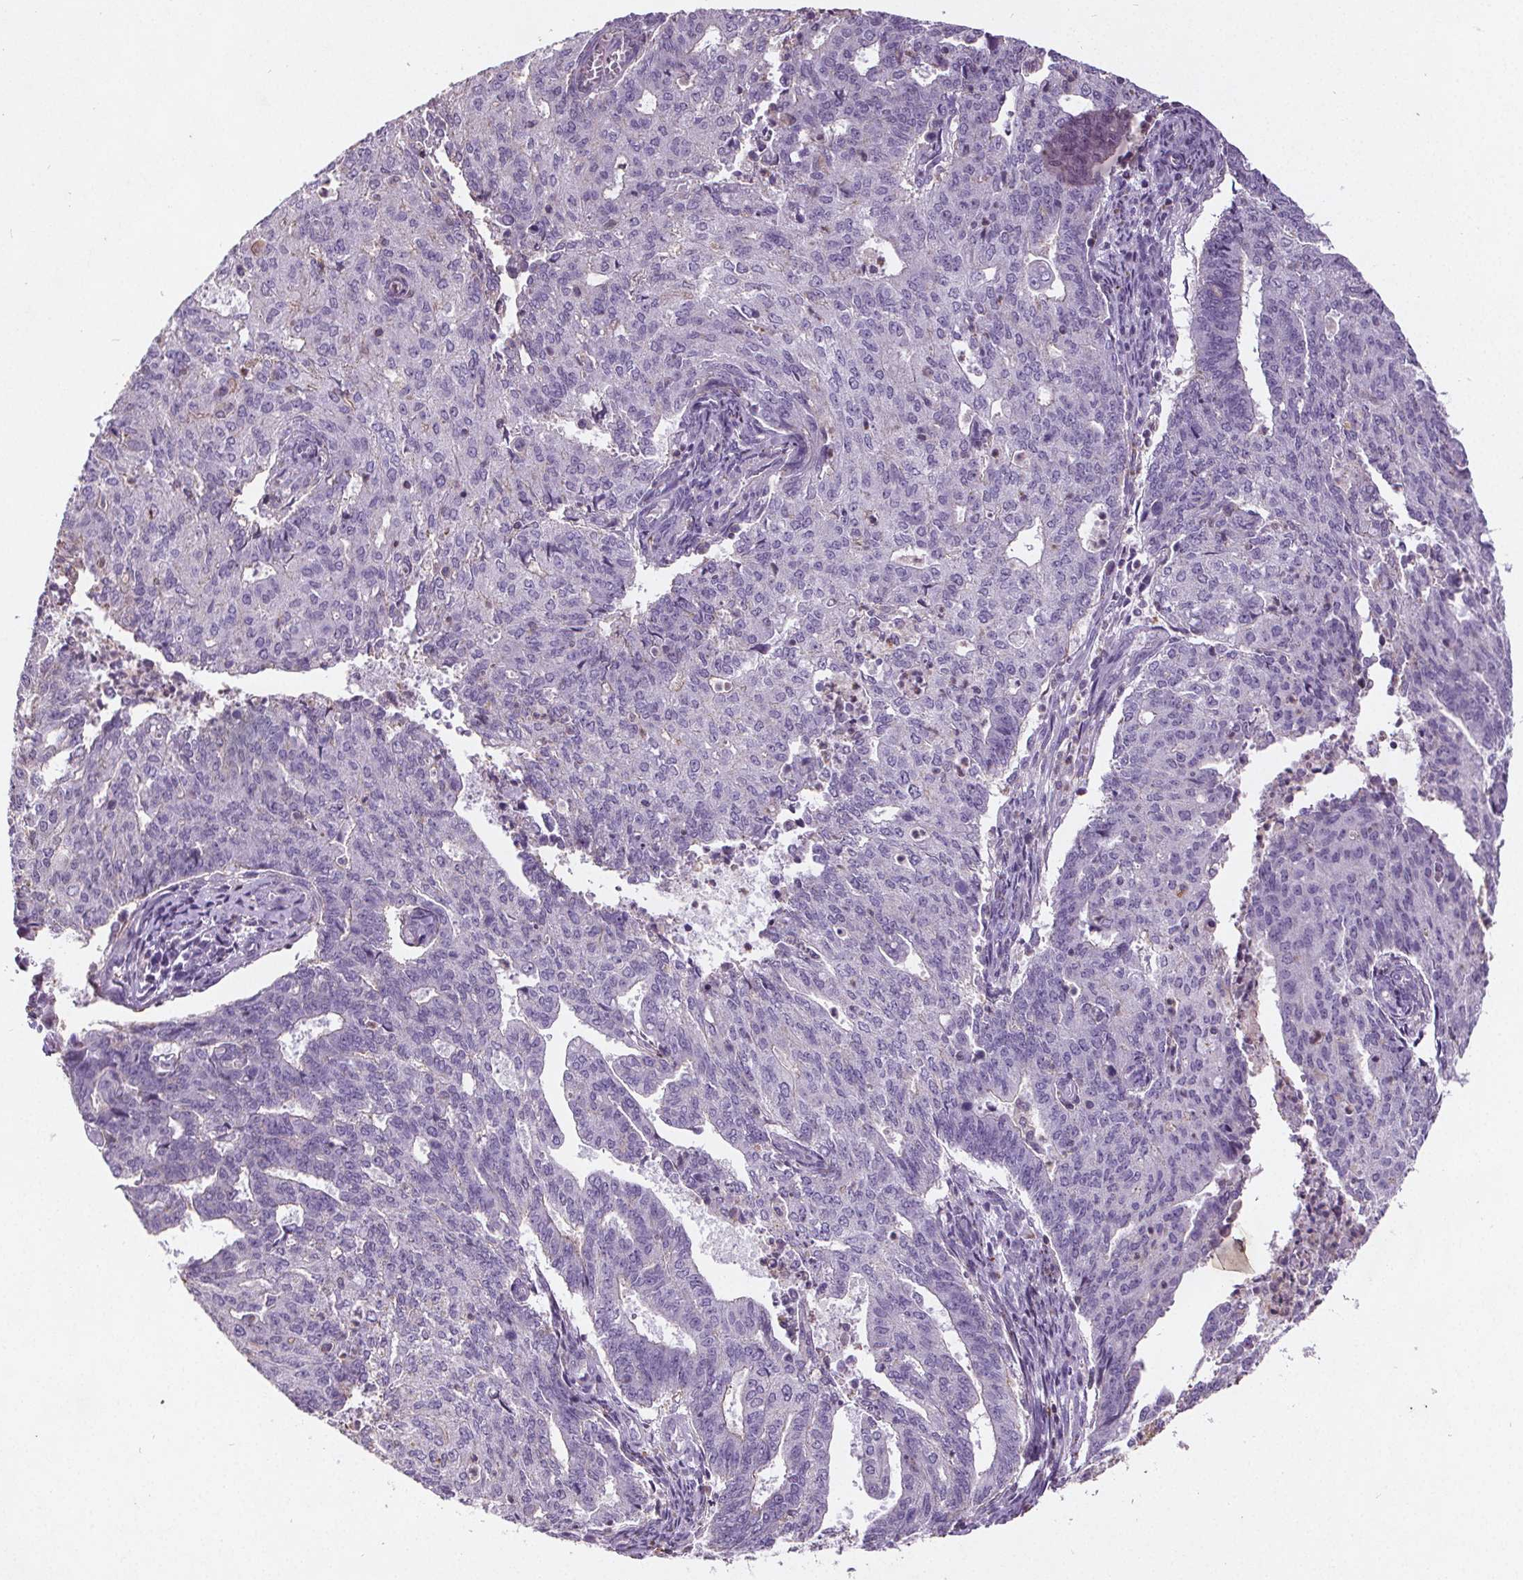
{"staining": {"intensity": "negative", "quantity": "none", "location": "none"}, "tissue": "endometrial cancer", "cell_type": "Tumor cells", "image_type": "cancer", "snomed": [{"axis": "morphology", "description": "Adenocarcinoma, NOS"}, {"axis": "topography", "description": "Endometrium"}], "caption": "Immunohistochemical staining of adenocarcinoma (endometrial) exhibits no significant positivity in tumor cells.", "gene": "C19orf84", "patient": {"sex": "female", "age": 82}}